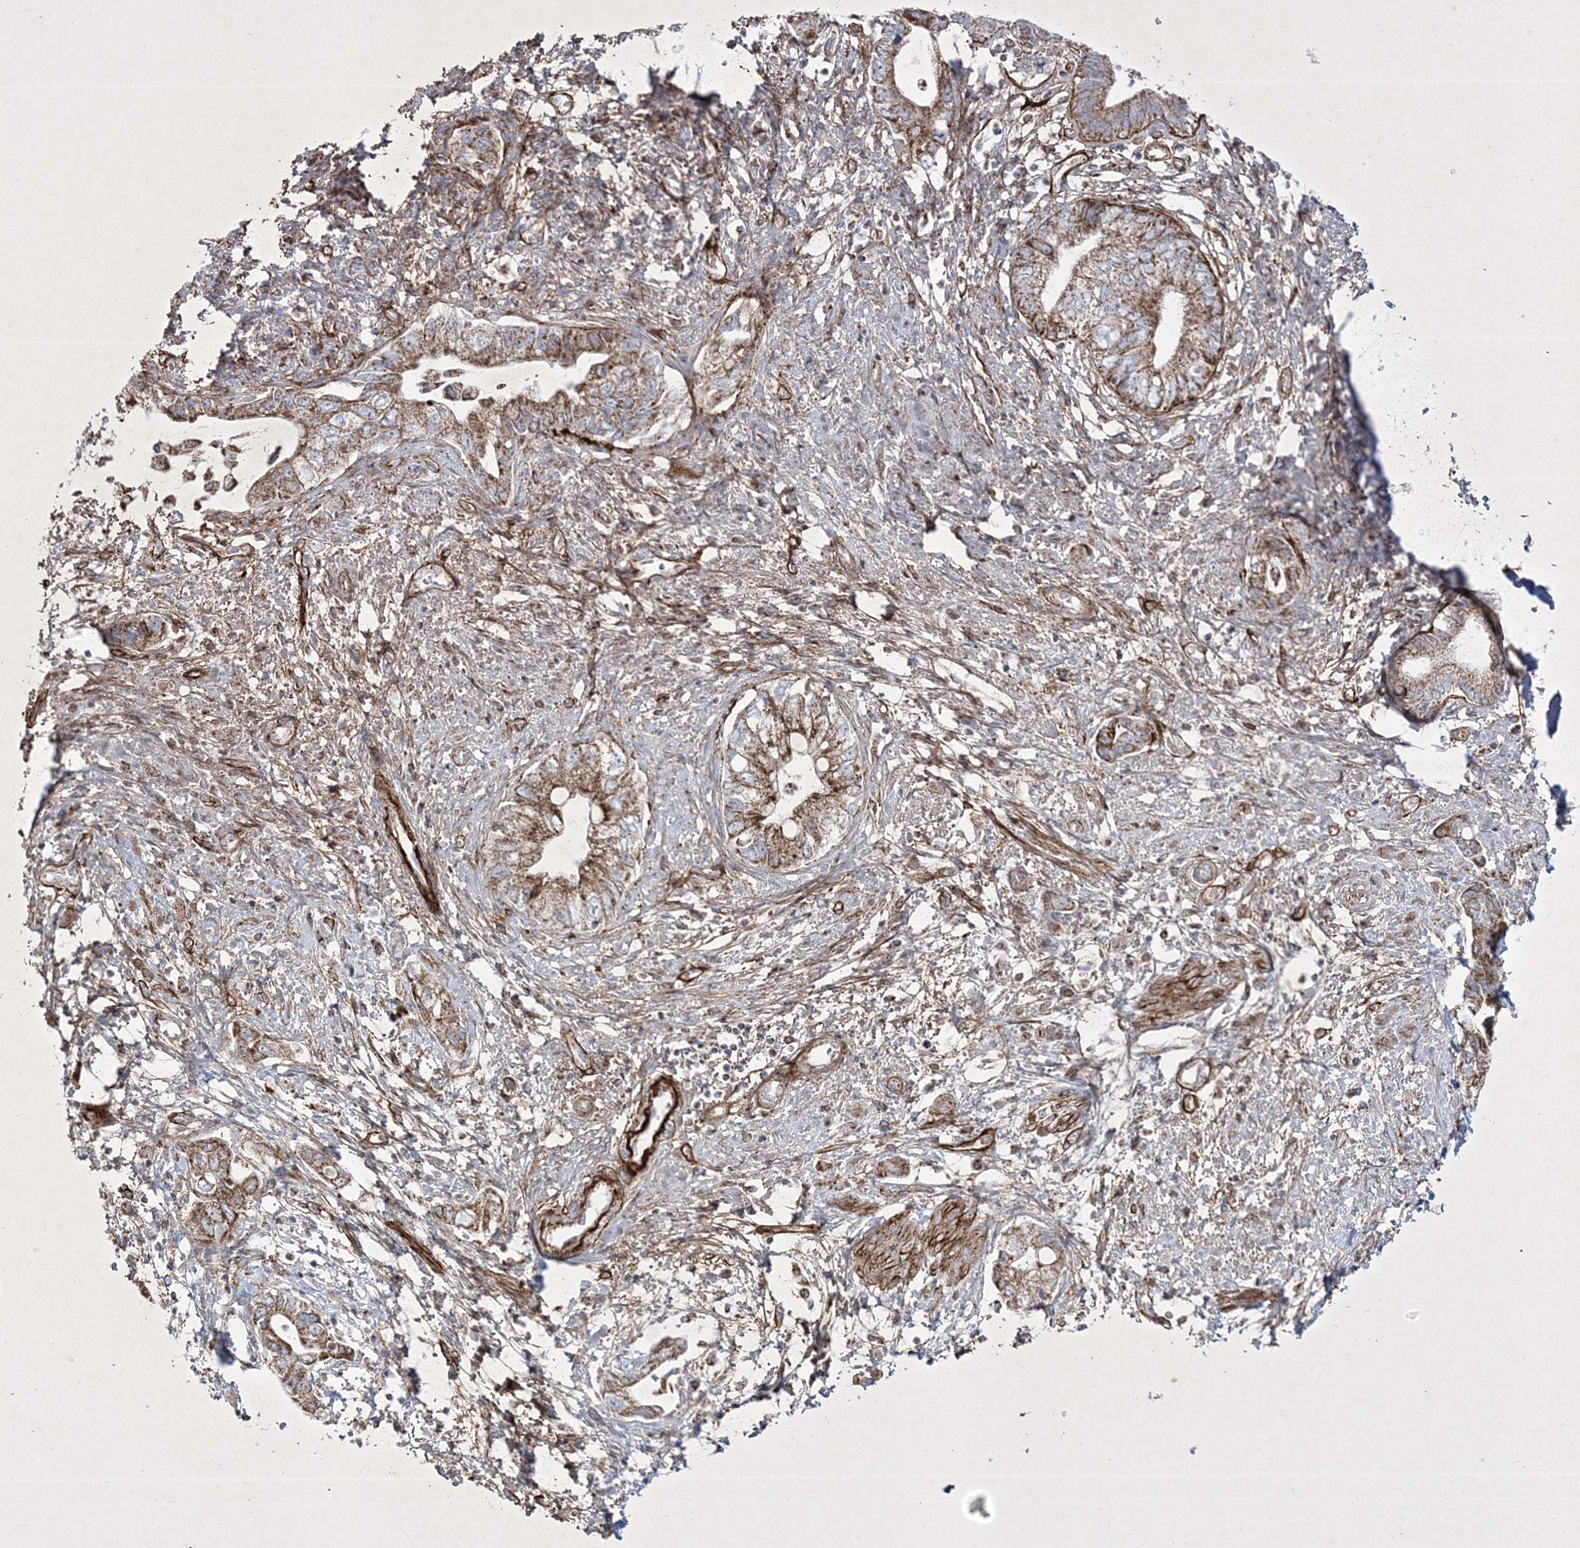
{"staining": {"intensity": "moderate", "quantity": ">75%", "location": "cytoplasmic/membranous"}, "tissue": "pancreatic cancer", "cell_type": "Tumor cells", "image_type": "cancer", "snomed": [{"axis": "morphology", "description": "Adenocarcinoma, NOS"}, {"axis": "topography", "description": "Pancreas"}], "caption": "Pancreatic adenocarcinoma tissue demonstrates moderate cytoplasmic/membranous staining in about >75% of tumor cells, visualized by immunohistochemistry.", "gene": "RICTOR", "patient": {"sex": "female", "age": 73}}